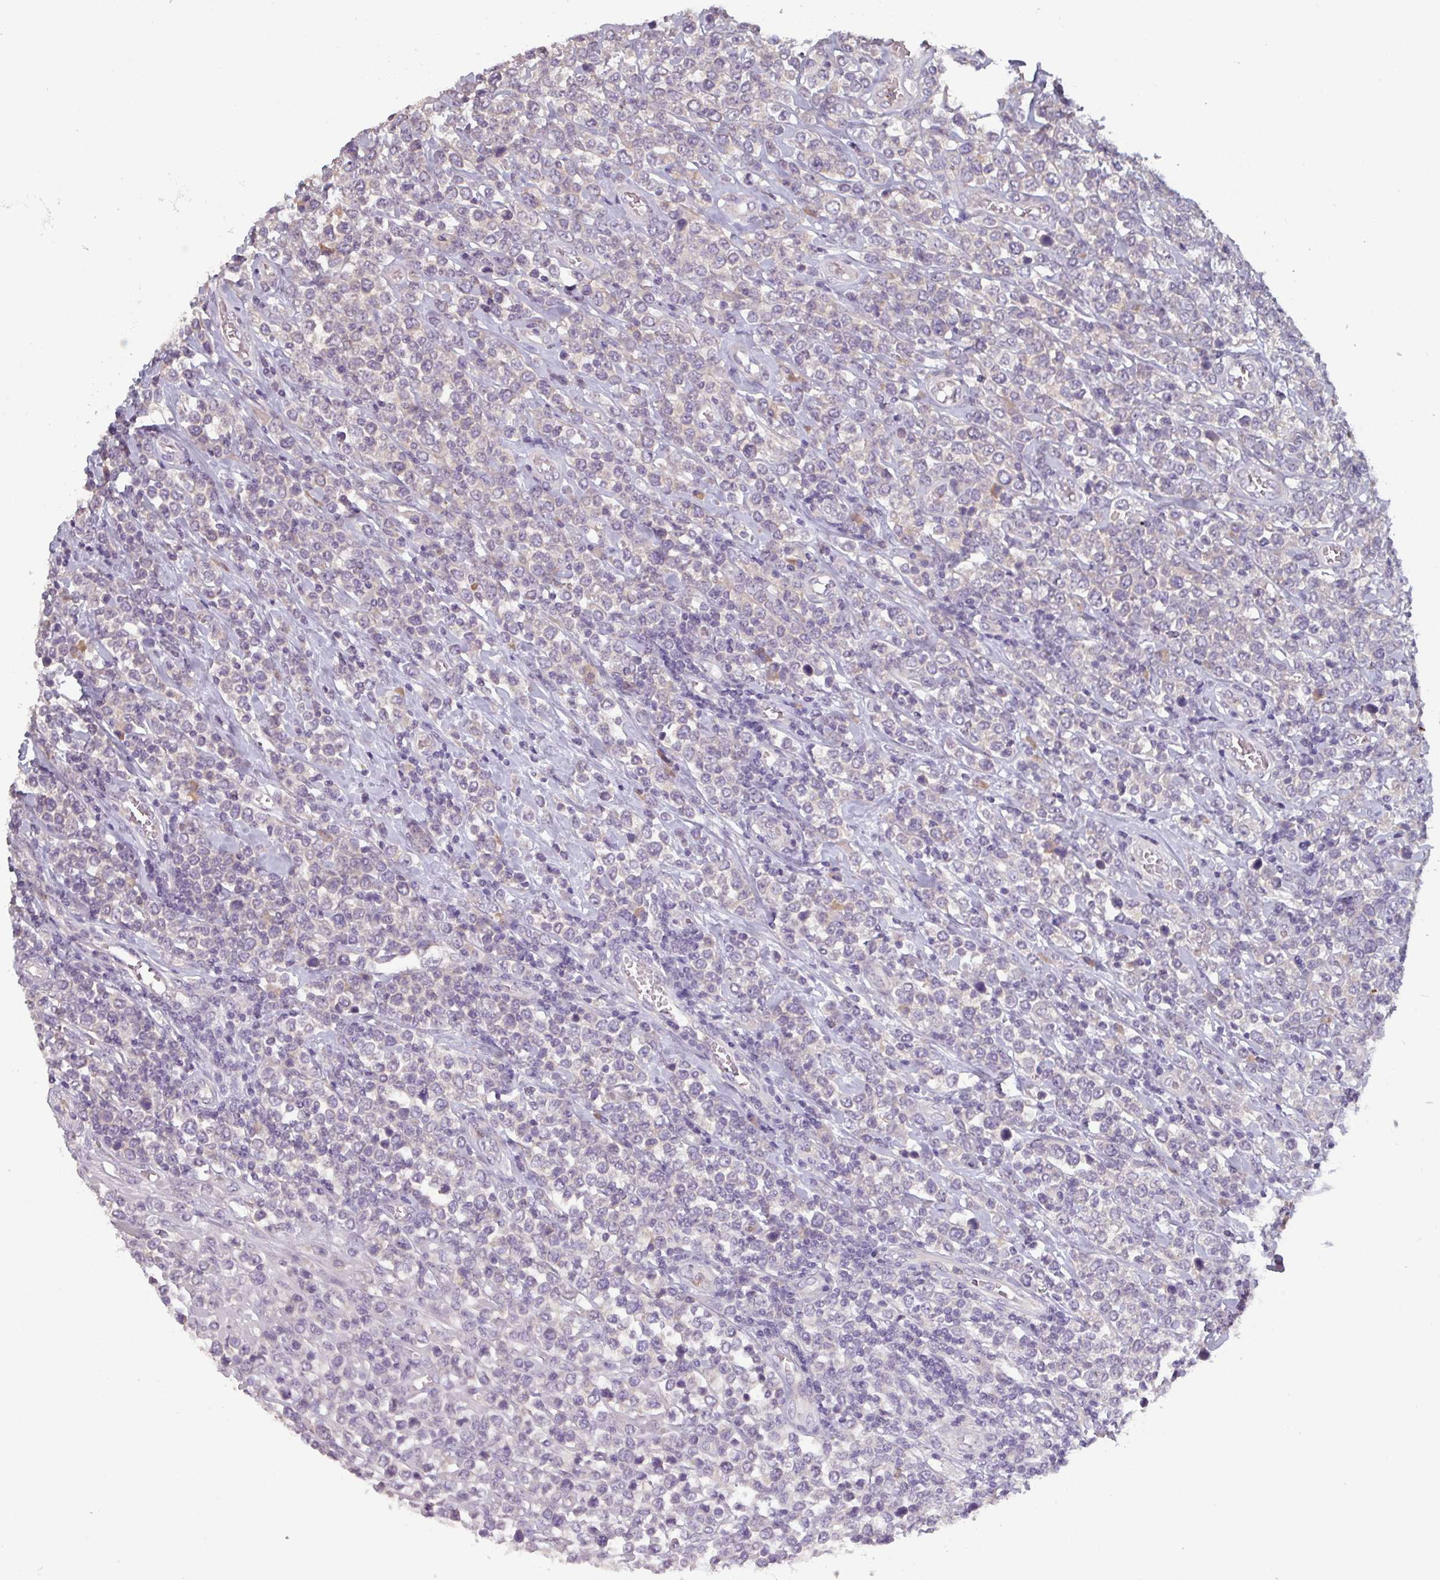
{"staining": {"intensity": "negative", "quantity": "none", "location": "none"}, "tissue": "lymphoma", "cell_type": "Tumor cells", "image_type": "cancer", "snomed": [{"axis": "morphology", "description": "Malignant lymphoma, non-Hodgkin's type, High grade"}, {"axis": "topography", "description": "Soft tissue"}], "caption": "IHC histopathology image of neoplastic tissue: human lymphoma stained with DAB (3,3'-diaminobenzidine) exhibits no significant protein expression in tumor cells.", "gene": "PRAMEF8", "patient": {"sex": "female", "age": 56}}